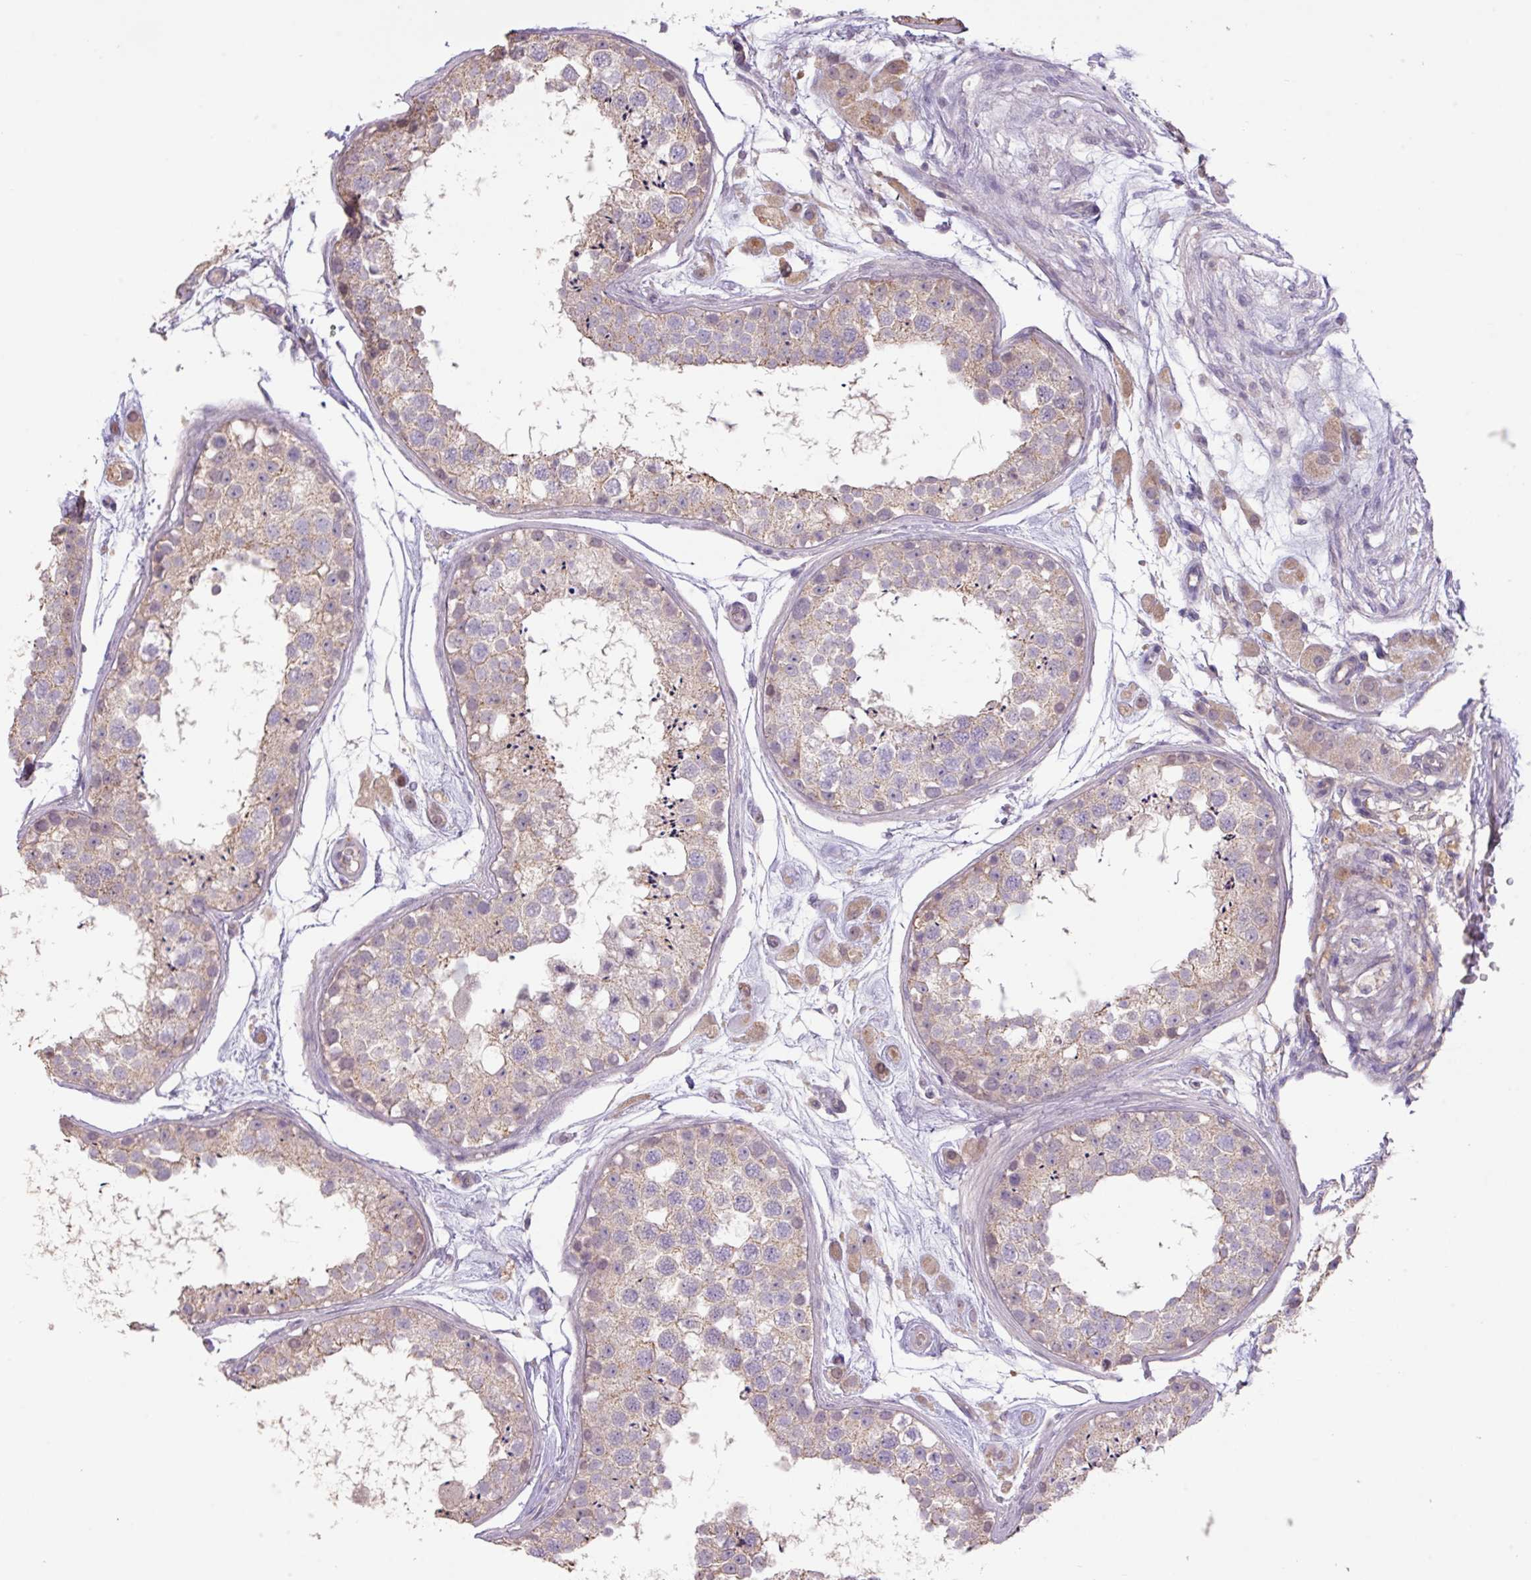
{"staining": {"intensity": "weak", "quantity": "25%-75%", "location": "cytoplasmic/membranous"}, "tissue": "testis", "cell_type": "Cells in seminiferous ducts", "image_type": "normal", "snomed": [{"axis": "morphology", "description": "Normal tissue, NOS"}, {"axis": "topography", "description": "Testis"}], "caption": "Weak cytoplasmic/membranous protein positivity is seen in about 25%-75% of cells in seminiferous ducts in testis. (Brightfield microscopy of DAB IHC at high magnification).", "gene": "PRADC1", "patient": {"sex": "male", "age": 25}}